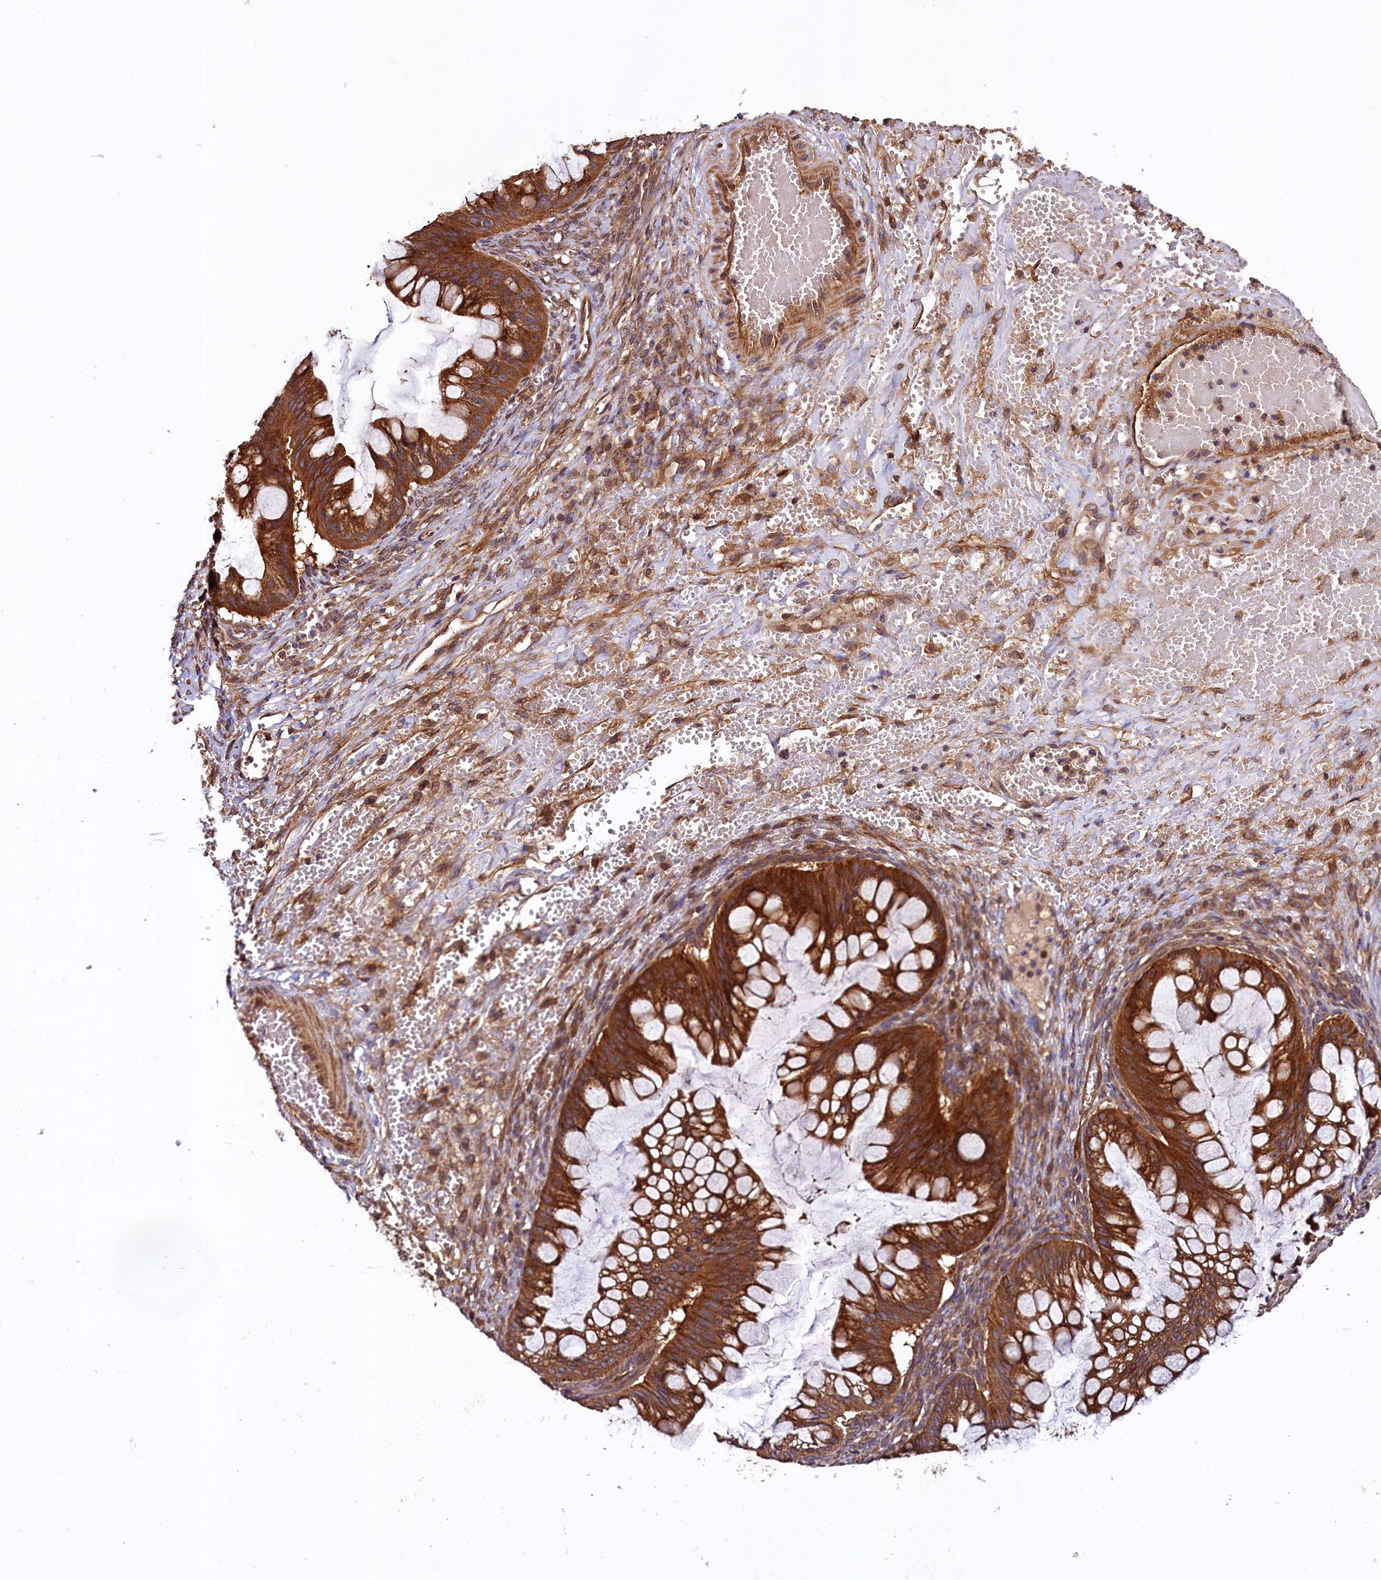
{"staining": {"intensity": "strong", "quantity": ">75%", "location": "cytoplasmic/membranous"}, "tissue": "ovarian cancer", "cell_type": "Tumor cells", "image_type": "cancer", "snomed": [{"axis": "morphology", "description": "Cystadenocarcinoma, mucinous, NOS"}, {"axis": "topography", "description": "Ovary"}], "caption": "The immunohistochemical stain highlights strong cytoplasmic/membranous positivity in tumor cells of mucinous cystadenocarcinoma (ovarian) tissue. The protein is shown in brown color, while the nuclei are stained blue.", "gene": "KLC2", "patient": {"sex": "female", "age": 73}}